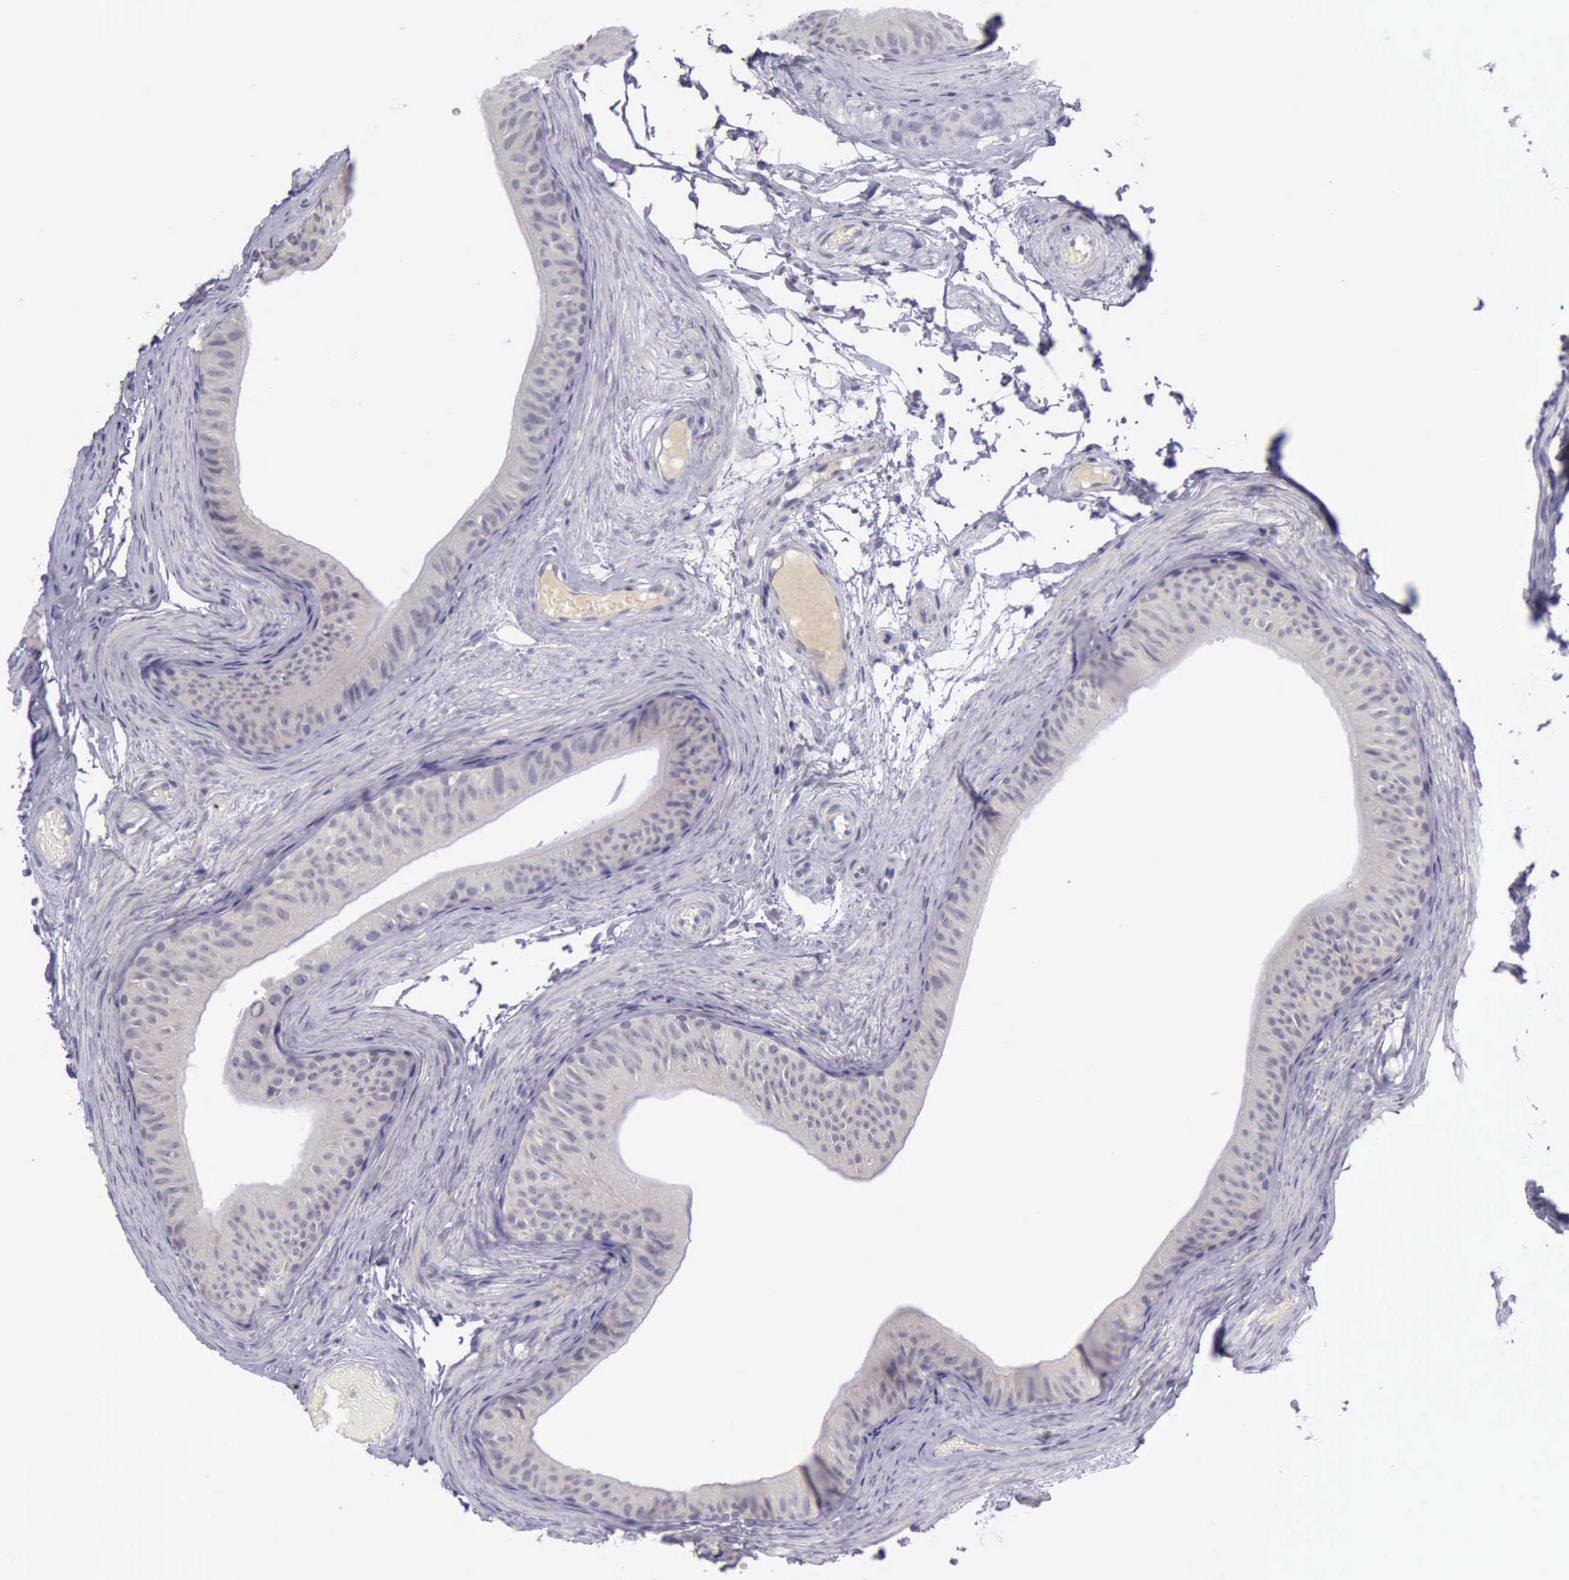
{"staining": {"intensity": "negative", "quantity": "none", "location": "none"}, "tissue": "epididymis", "cell_type": "Glandular cells", "image_type": "normal", "snomed": [{"axis": "morphology", "description": "Normal tissue, NOS"}, {"axis": "topography", "description": "Testis"}, {"axis": "topography", "description": "Epididymis"}], "caption": "Immunohistochemistry (IHC) of unremarkable epididymis exhibits no staining in glandular cells.", "gene": "ARNT2", "patient": {"sex": "male", "age": 36}}